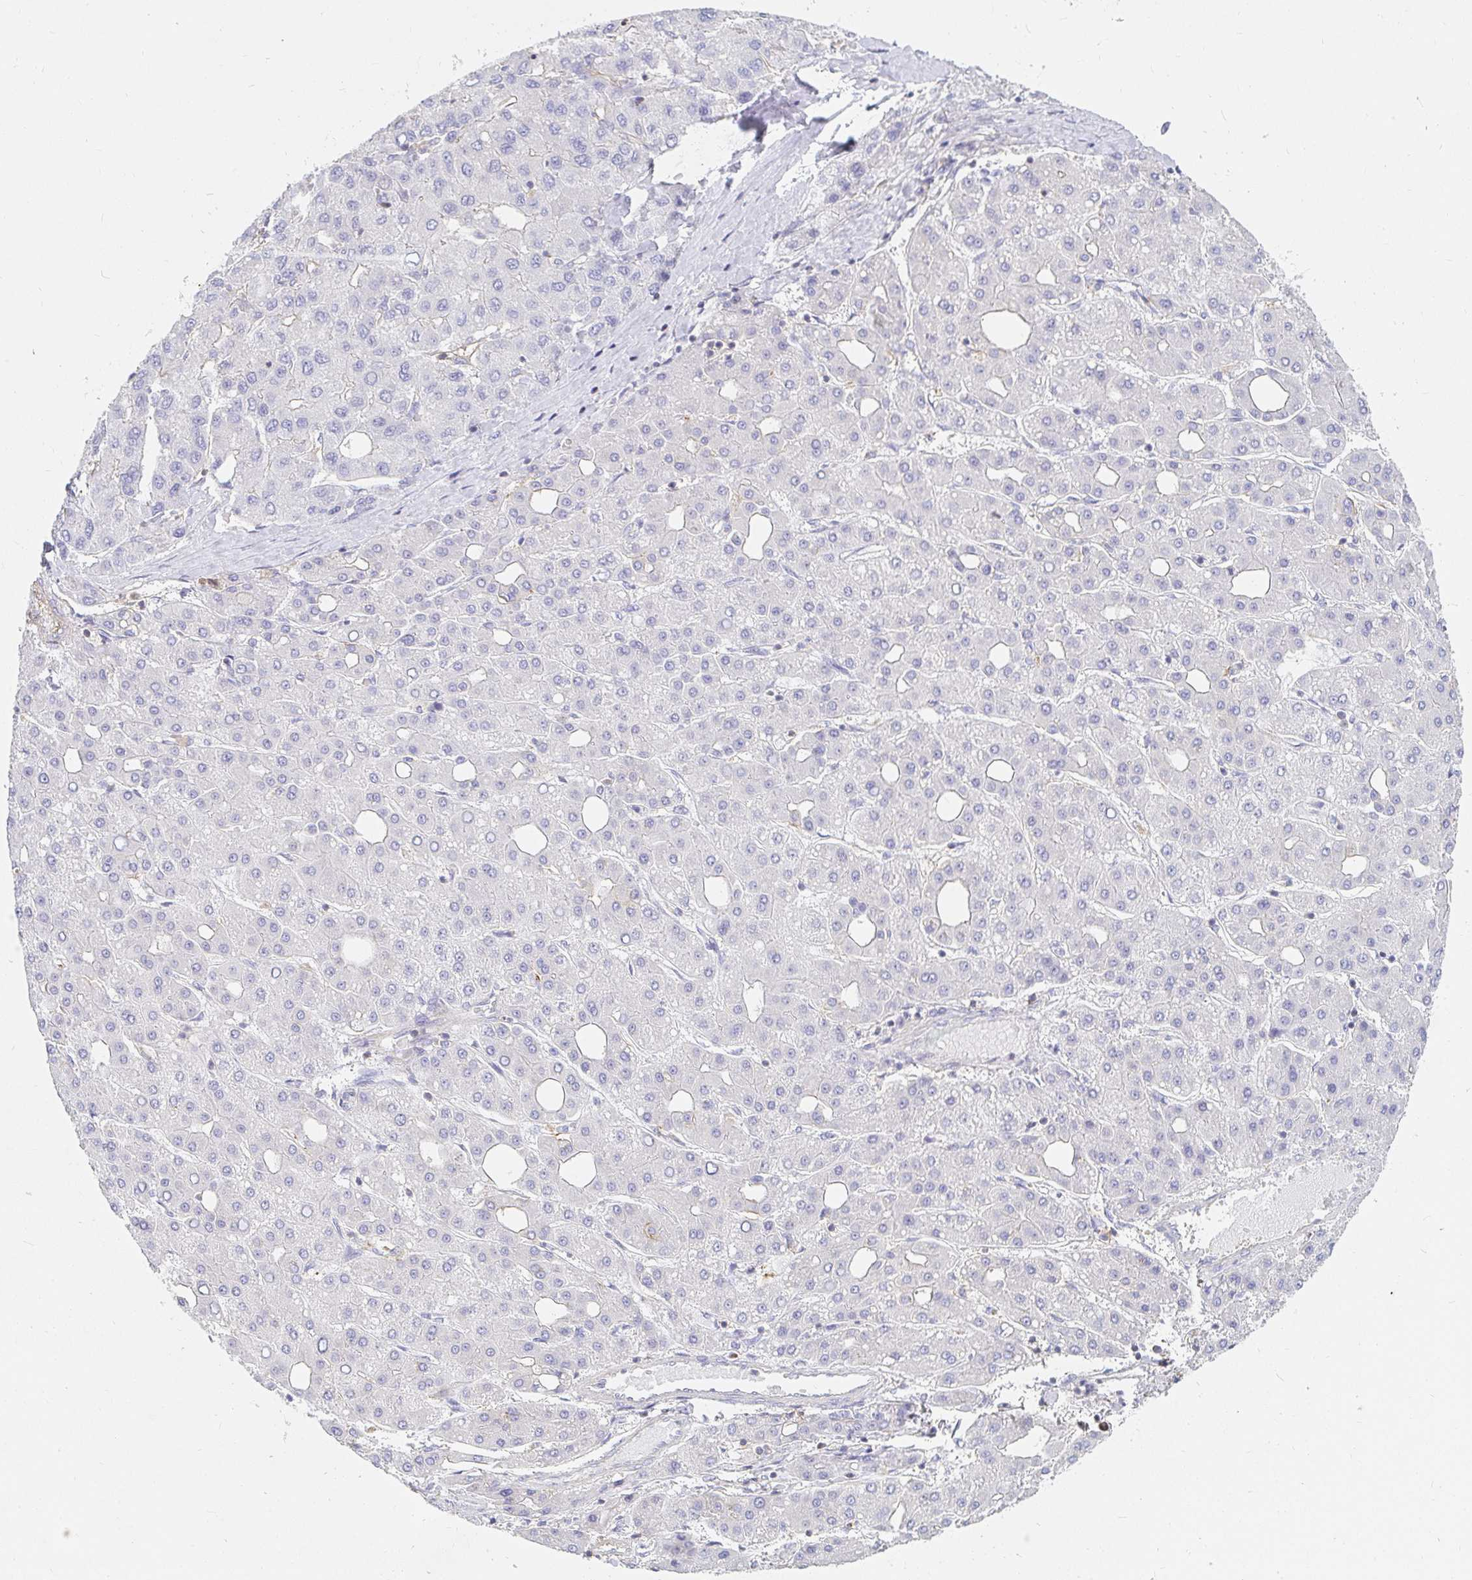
{"staining": {"intensity": "negative", "quantity": "none", "location": "none"}, "tissue": "liver cancer", "cell_type": "Tumor cells", "image_type": "cancer", "snomed": [{"axis": "morphology", "description": "Carcinoma, Hepatocellular, NOS"}, {"axis": "topography", "description": "Liver"}], "caption": "This is an immunohistochemistry histopathology image of liver cancer (hepatocellular carcinoma). There is no staining in tumor cells.", "gene": "TSPAN19", "patient": {"sex": "male", "age": 65}}